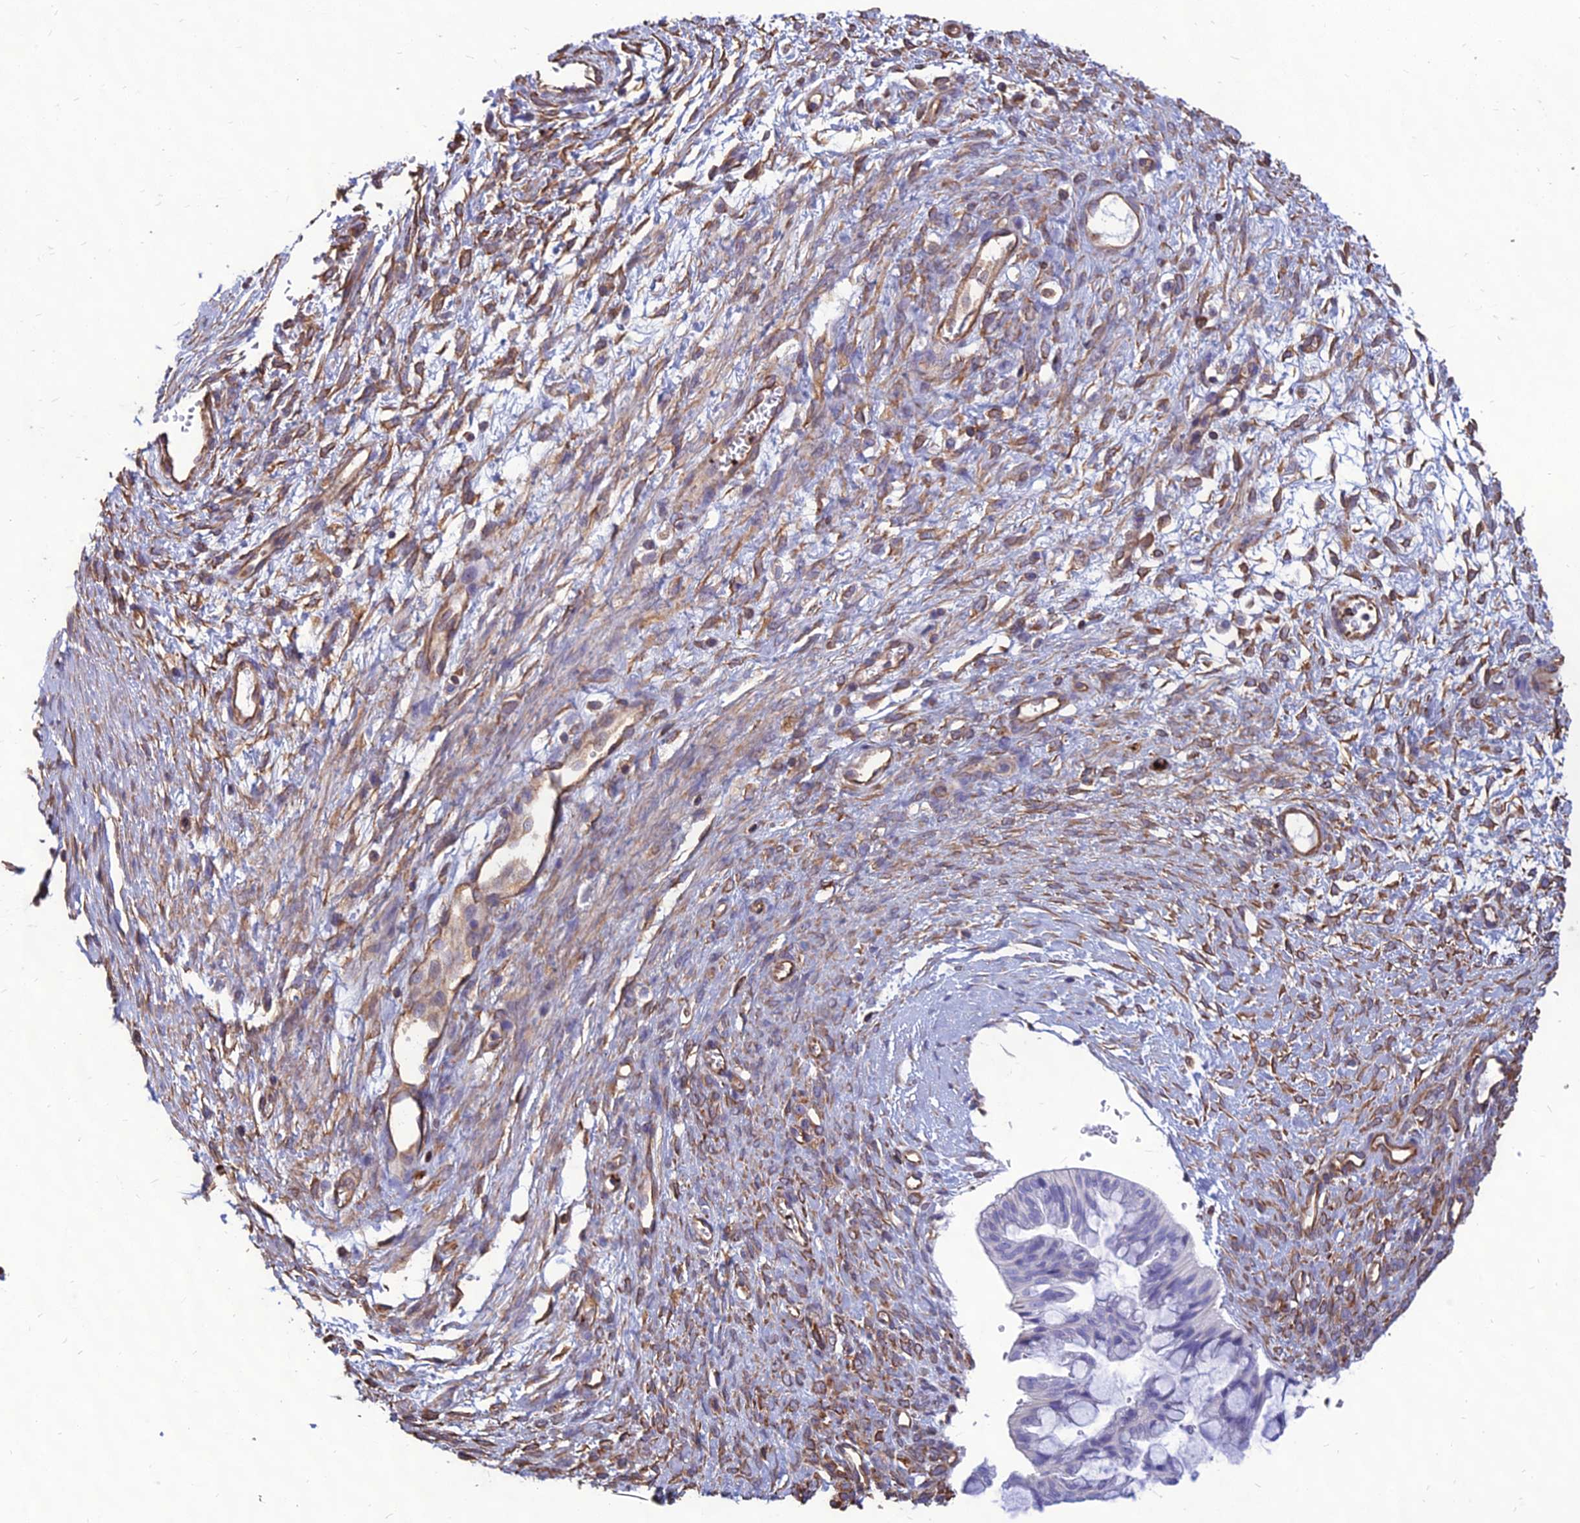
{"staining": {"intensity": "negative", "quantity": "none", "location": "none"}, "tissue": "ovarian cancer", "cell_type": "Tumor cells", "image_type": "cancer", "snomed": [{"axis": "morphology", "description": "Cystadenocarcinoma, mucinous, NOS"}, {"axis": "topography", "description": "Ovary"}], "caption": "The immunohistochemistry (IHC) photomicrograph has no significant positivity in tumor cells of ovarian cancer (mucinous cystadenocarcinoma) tissue.", "gene": "PSMD11", "patient": {"sex": "female", "age": 73}}